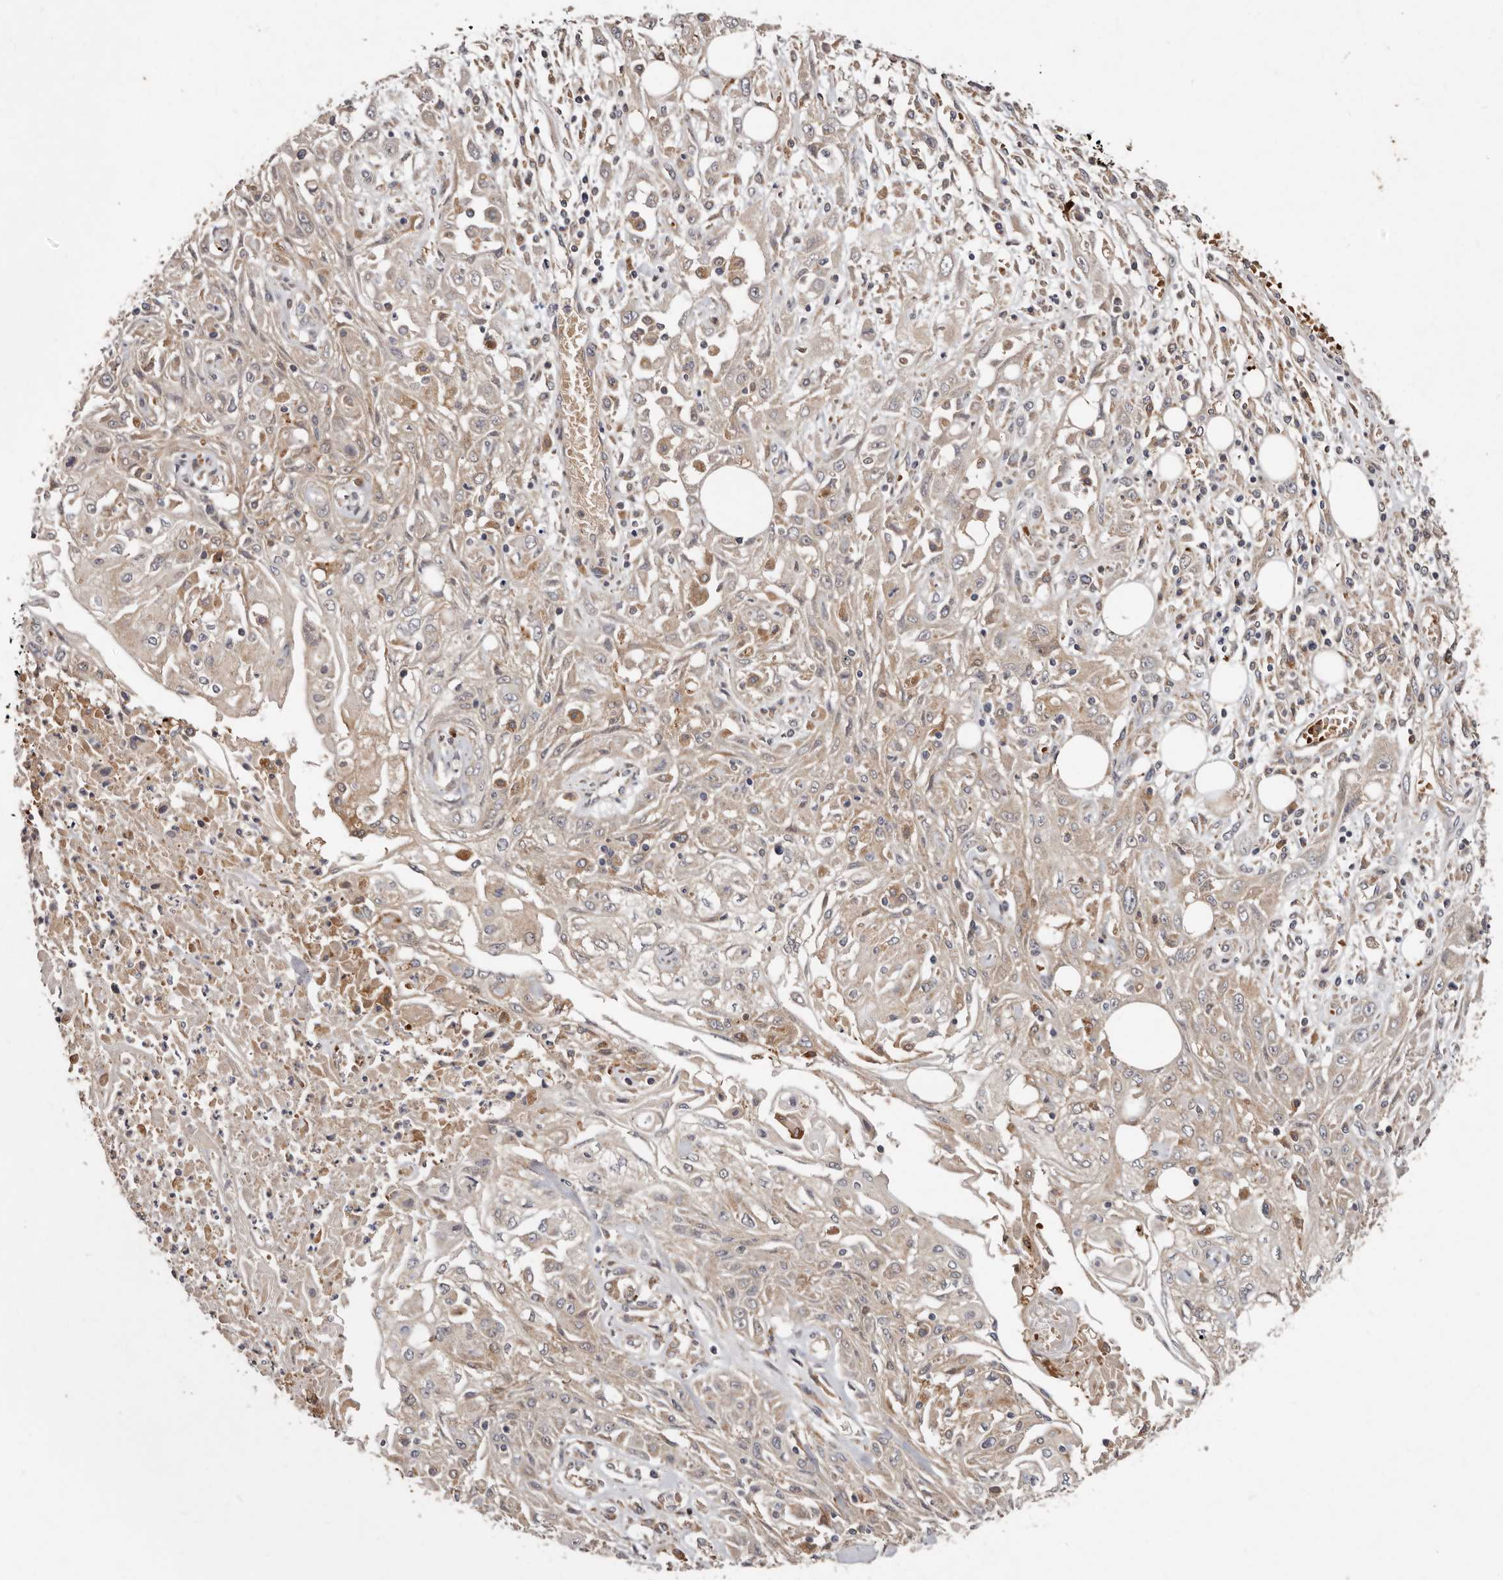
{"staining": {"intensity": "weak", "quantity": "25%-75%", "location": "cytoplasmic/membranous"}, "tissue": "skin cancer", "cell_type": "Tumor cells", "image_type": "cancer", "snomed": [{"axis": "morphology", "description": "Squamous cell carcinoma, NOS"}, {"axis": "morphology", "description": "Squamous cell carcinoma, metastatic, NOS"}, {"axis": "topography", "description": "Skin"}, {"axis": "topography", "description": "Lymph node"}], "caption": "Weak cytoplasmic/membranous protein staining is seen in about 25%-75% of tumor cells in skin cancer (metastatic squamous cell carcinoma).", "gene": "GOT1L1", "patient": {"sex": "male", "age": 75}}